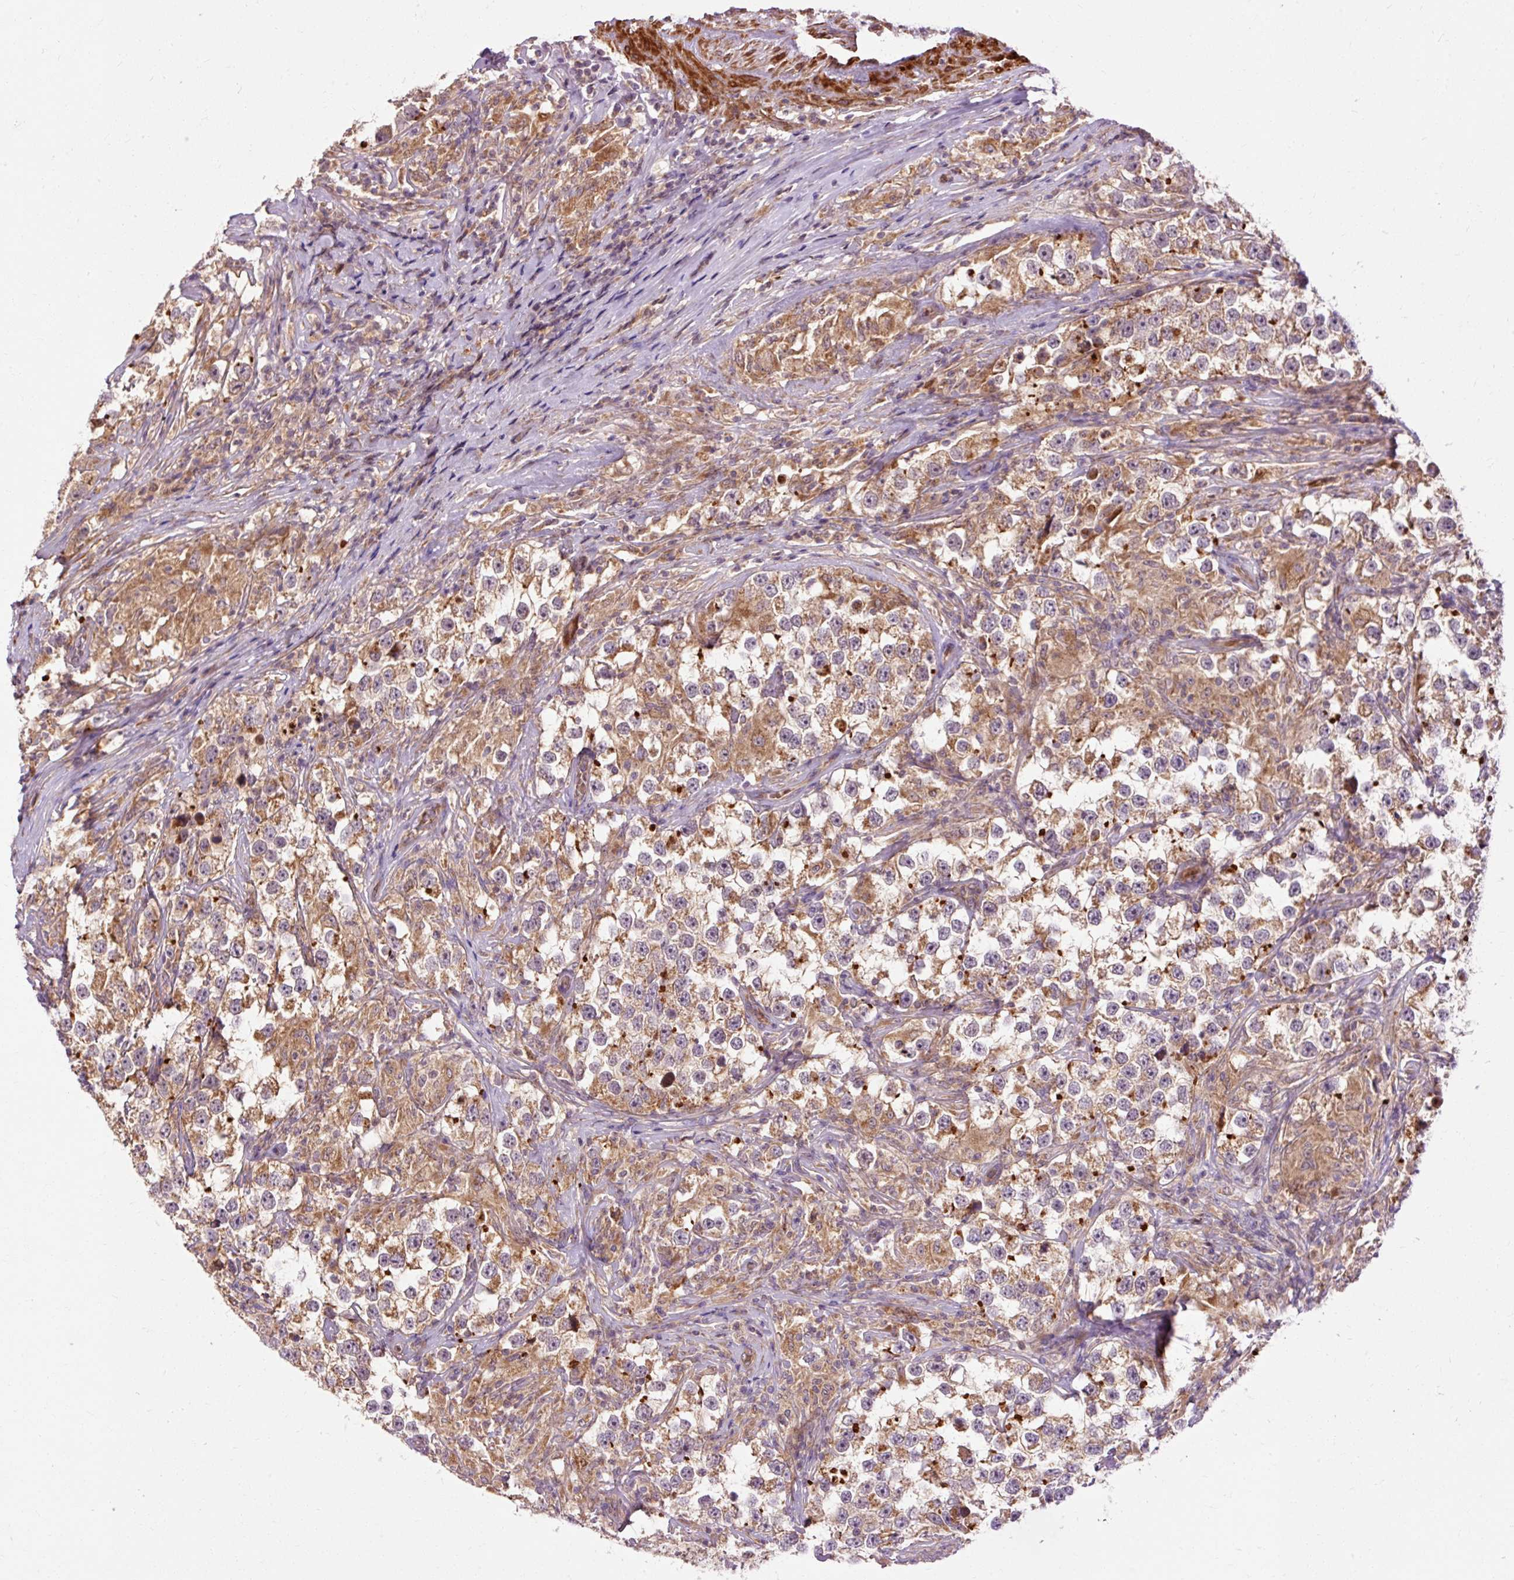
{"staining": {"intensity": "weak", "quantity": ">75%", "location": "cytoplasmic/membranous"}, "tissue": "testis cancer", "cell_type": "Tumor cells", "image_type": "cancer", "snomed": [{"axis": "morphology", "description": "Seminoma, NOS"}, {"axis": "topography", "description": "Testis"}], "caption": "Immunohistochemical staining of testis cancer shows weak cytoplasmic/membranous protein staining in about >75% of tumor cells.", "gene": "RIPOR3", "patient": {"sex": "male", "age": 46}}